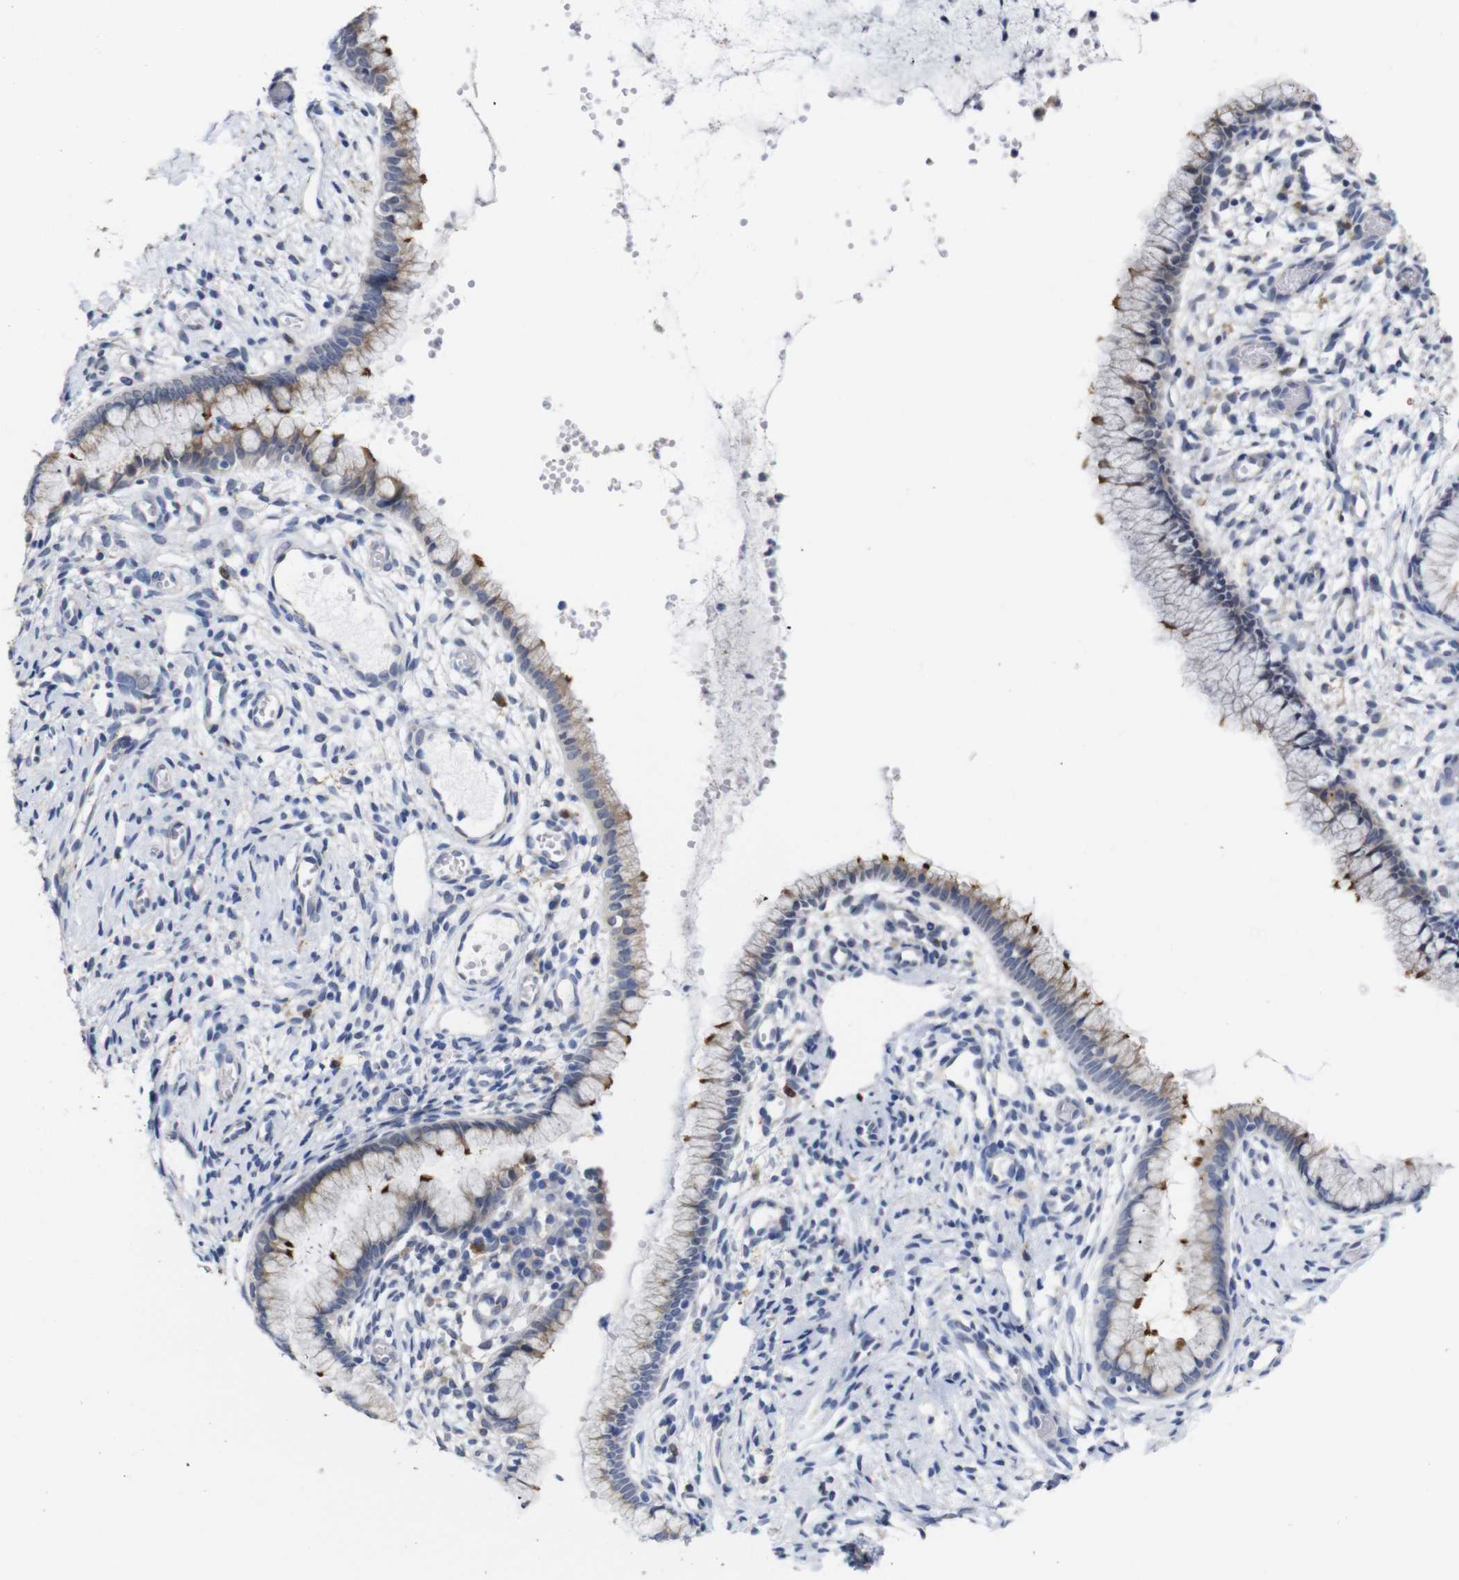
{"staining": {"intensity": "moderate", "quantity": "<25%", "location": "cytoplasmic/membranous"}, "tissue": "cervix", "cell_type": "Glandular cells", "image_type": "normal", "snomed": [{"axis": "morphology", "description": "Normal tissue, NOS"}, {"axis": "topography", "description": "Cervix"}], "caption": "Cervix stained for a protein (brown) demonstrates moderate cytoplasmic/membranous positive positivity in about <25% of glandular cells.", "gene": "TCEAL9", "patient": {"sex": "female", "age": 65}}